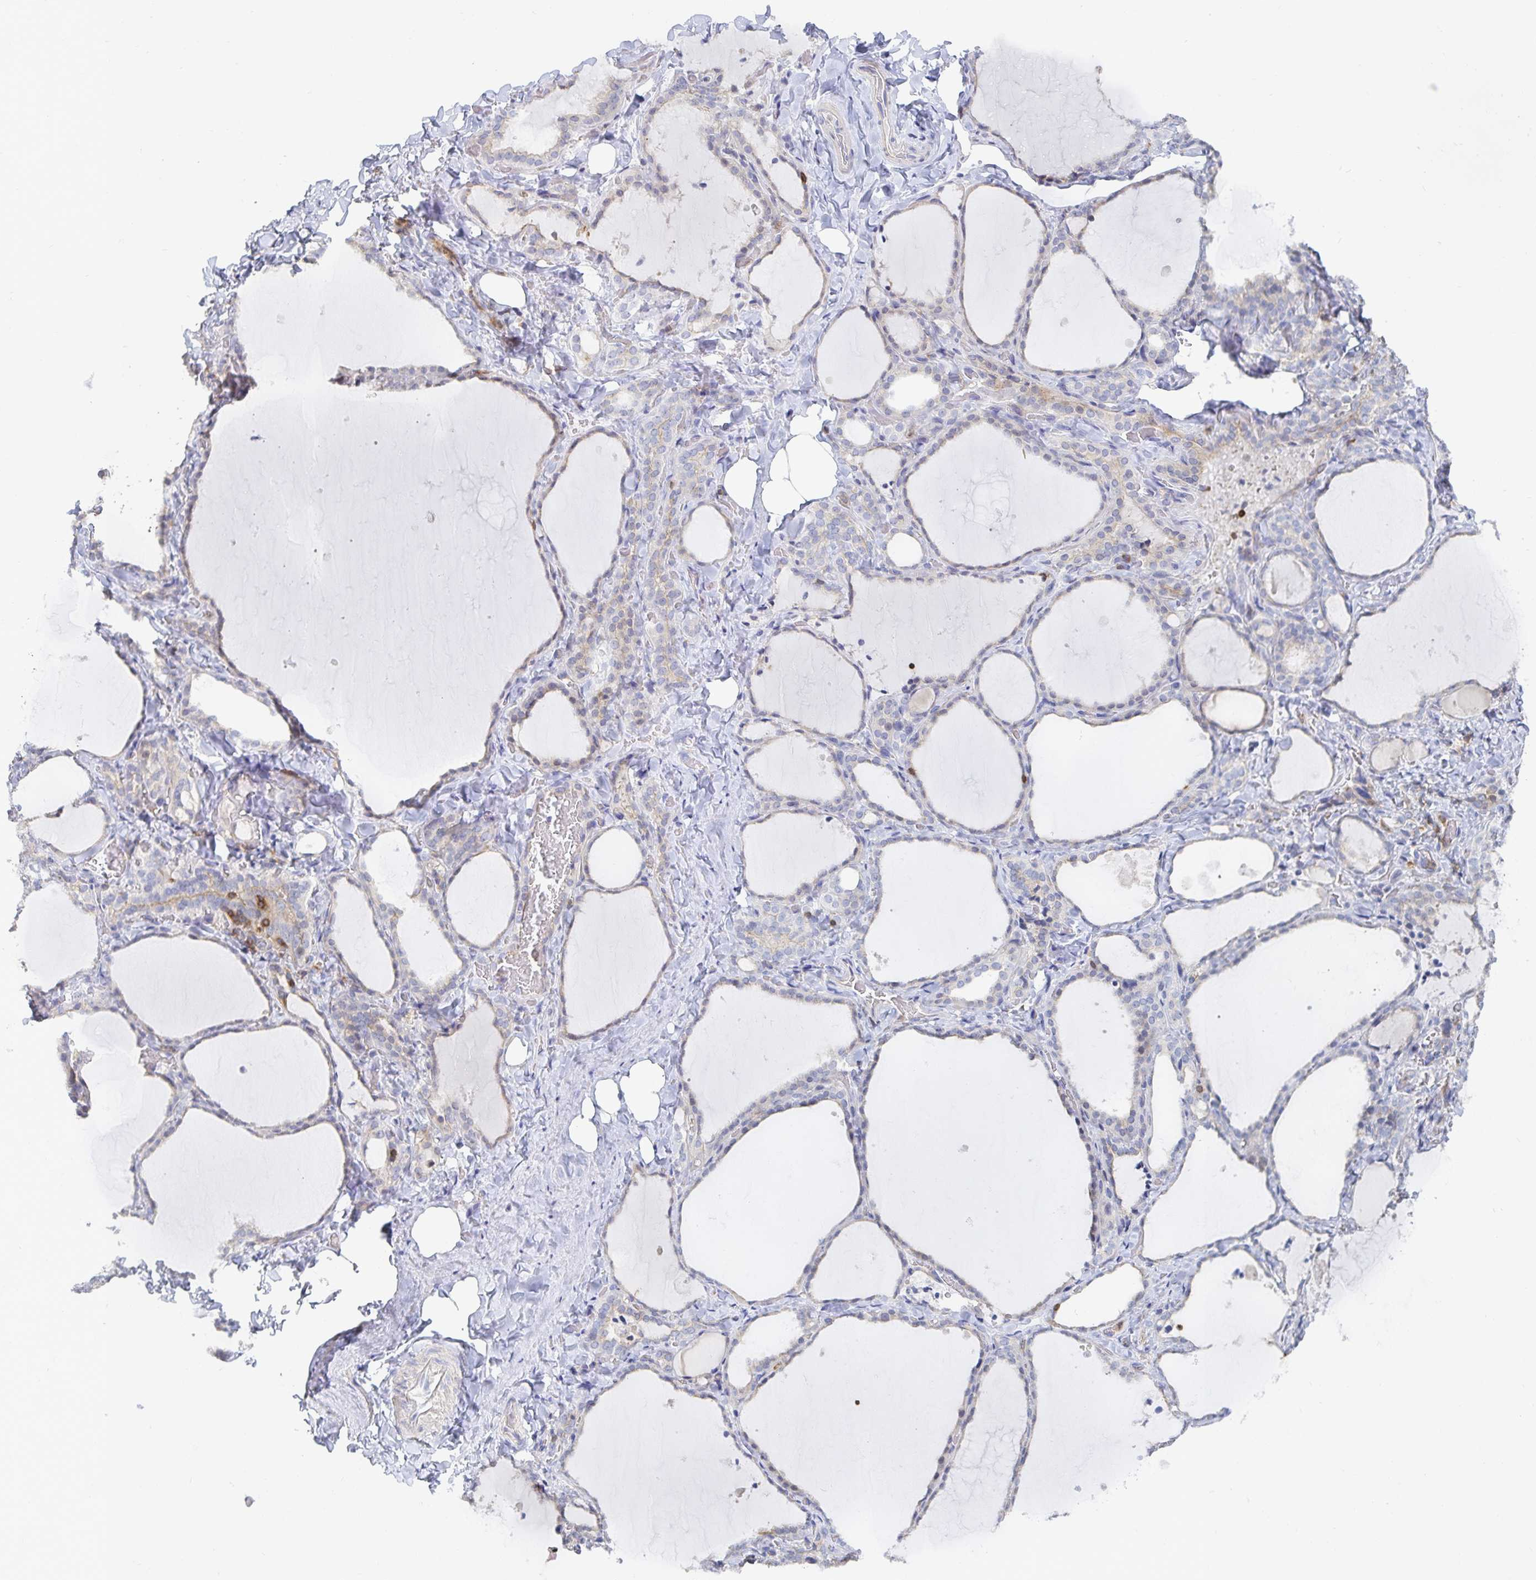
{"staining": {"intensity": "negative", "quantity": "none", "location": "none"}, "tissue": "thyroid gland", "cell_type": "Glandular cells", "image_type": "normal", "snomed": [{"axis": "morphology", "description": "Normal tissue, NOS"}, {"axis": "topography", "description": "Thyroid gland"}], "caption": "Photomicrograph shows no significant protein staining in glandular cells of unremarkable thyroid gland.", "gene": "PIK3CD", "patient": {"sex": "female", "age": 22}}